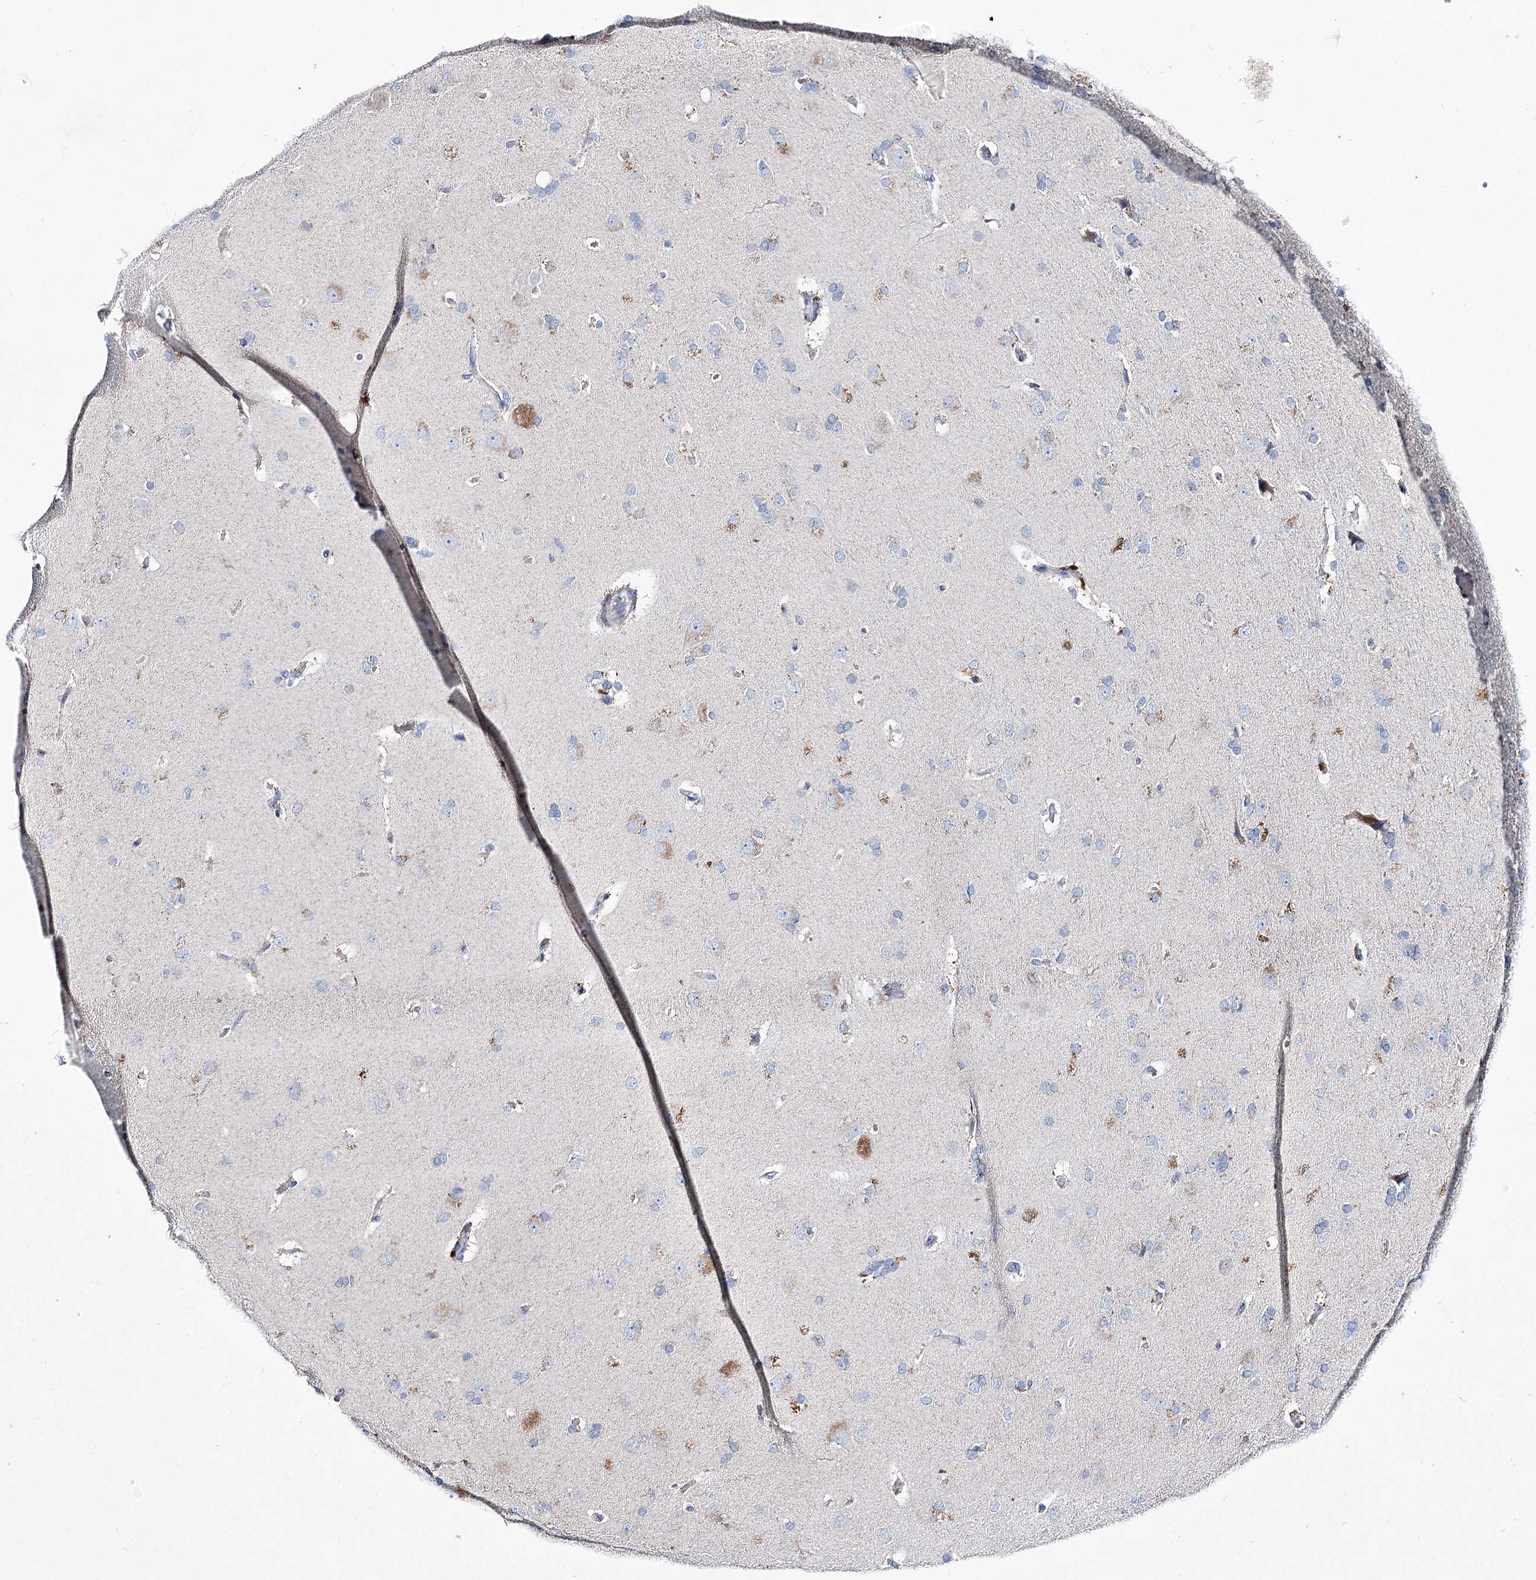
{"staining": {"intensity": "moderate", "quantity": "<25%", "location": "cytoplasmic/membranous"}, "tissue": "cerebral cortex", "cell_type": "Endothelial cells", "image_type": "normal", "snomed": [{"axis": "morphology", "description": "Normal tissue, NOS"}, {"axis": "topography", "description": "Cerebral cortex"}], "caption": "The histopathology image displays immunohistochemical staining of benign cerebral cortex. There is moderate cytoplasmic/membranous positivity is seen in about <25% of endothelial cells. The protein of interest is shown in brown color, while the nuclei are stained blue.", "gene": "LRRC14B", "patient": {"sex": "male", "age": 62}}